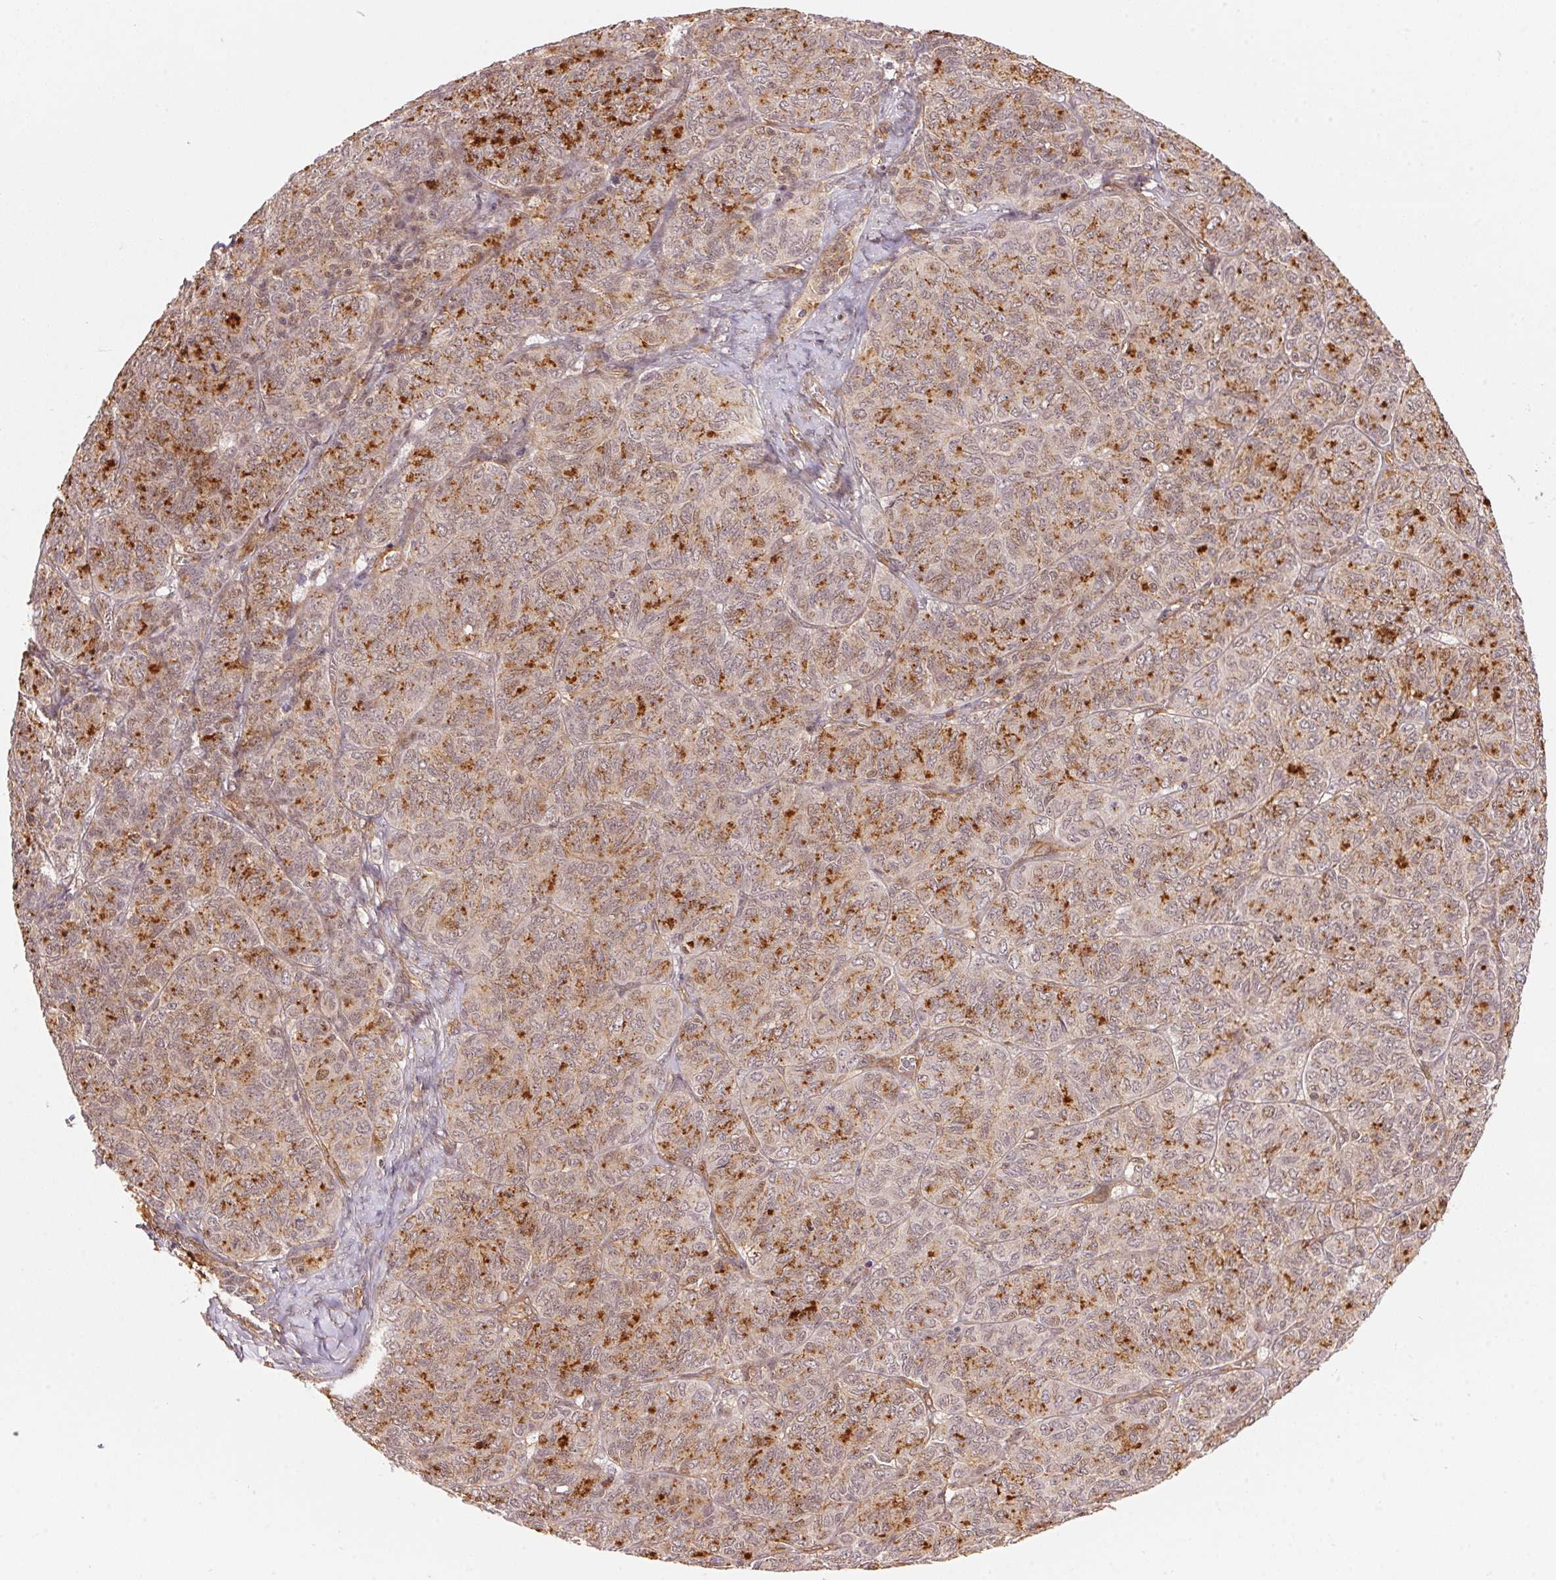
{"staining": {"intensity": "moderate", "quantity": "25%-75%", "location": "cytoplasmic/membranous,nuclear"}, "tissue": "ovarian cancer", "cell_type": "Tumor cells", "image_type": "cancer", "snomed": [{"axis": "morphology", "description": "Carcinoma, endometroid"}, {"axis": "topography", "description": "Ovary"}], "caption": "Immunohistochemistry (IHC) histopathology image of neoplastic tissue: human ovarian cancer (endometroid carcinoma) stained using immunohistochemistry reveals medium levels of moderate protein expression localized specifically in the cytoplasmic/membranous and nuclear of tumor cells, appearing as a cytoplasmic/membranous and nuclear brown color.", "gene": "TNIP2", "patient": {"sex": "female", "age": 80}}